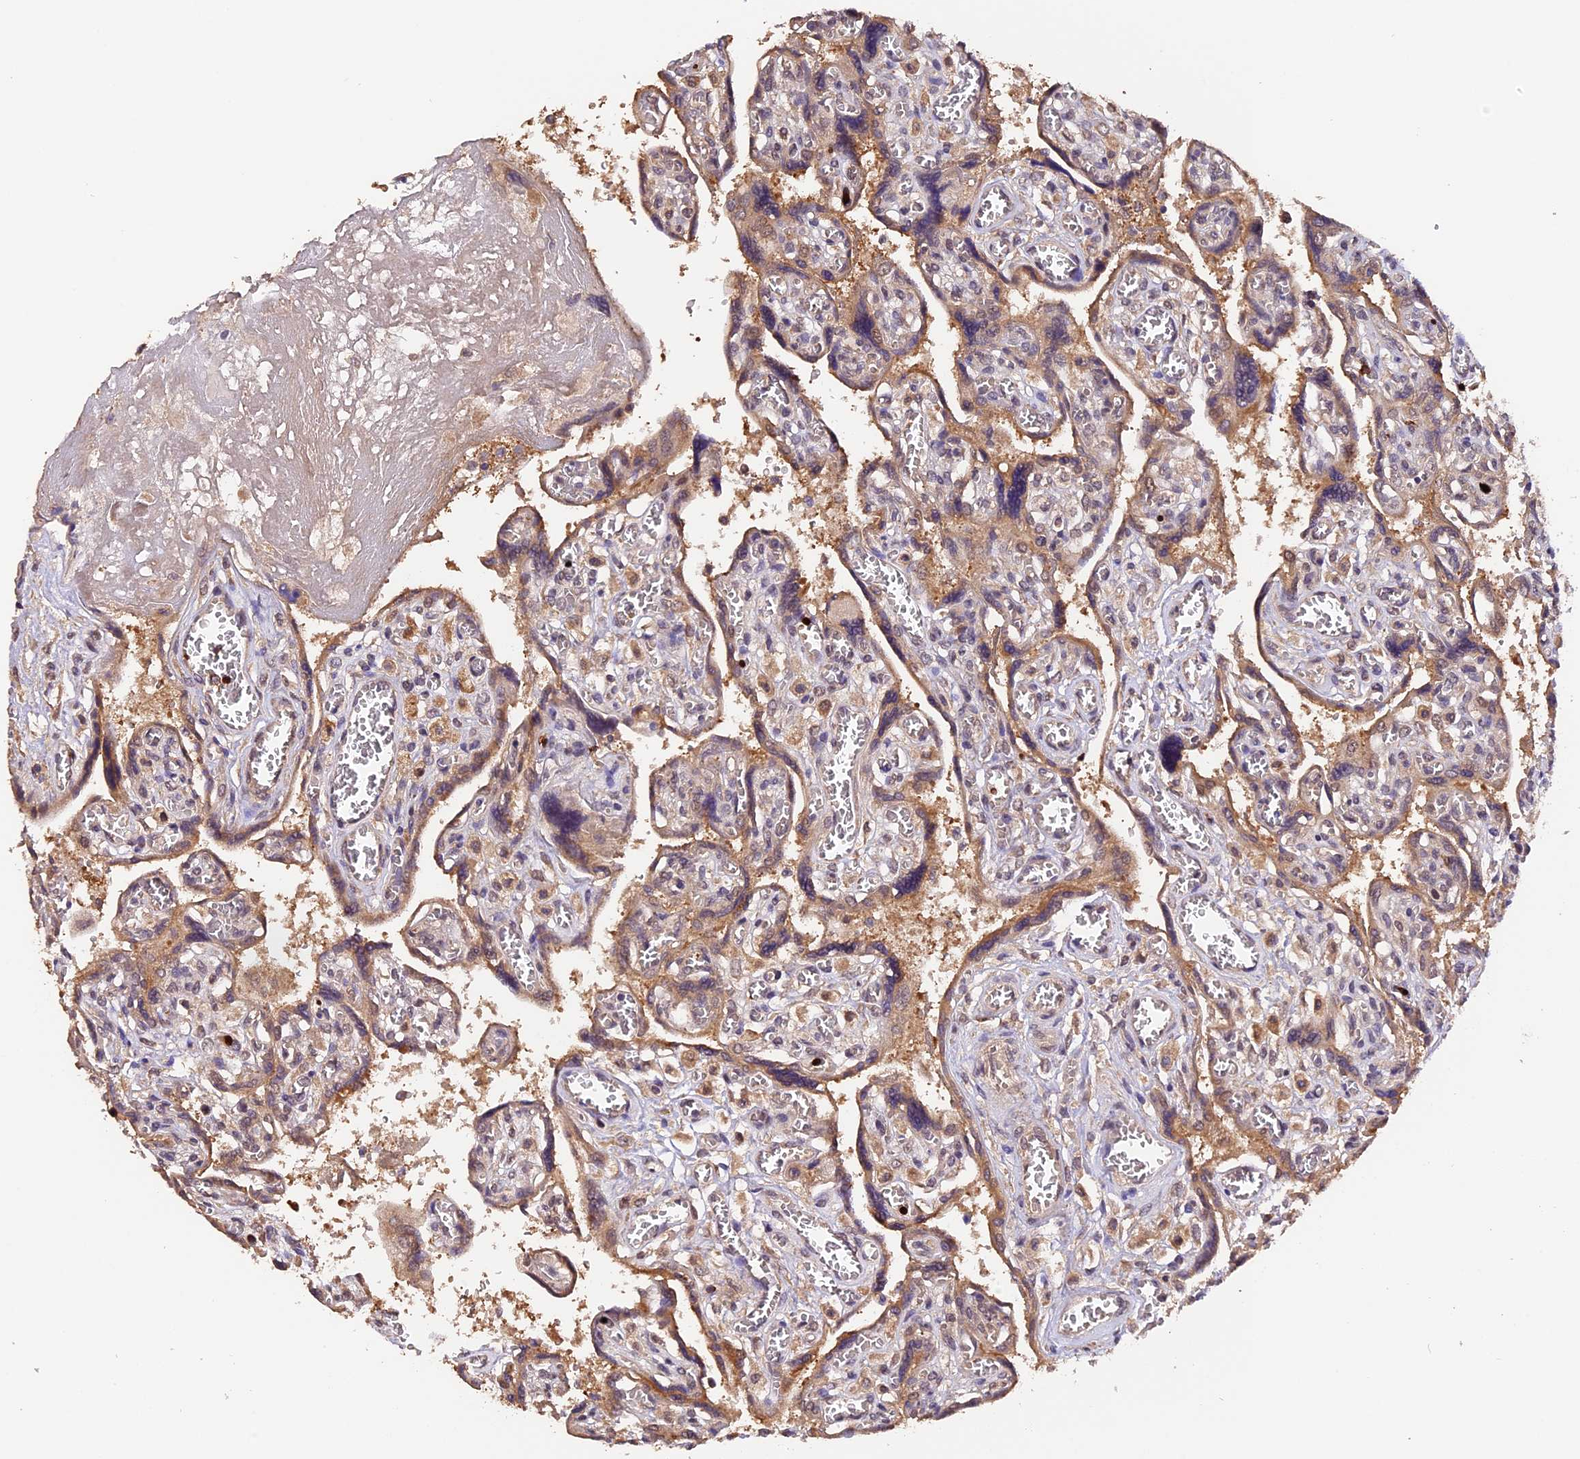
{"staining": {"intensity": "moderate", "quantity": ">75%", "location": "cytoplasmic/membranous"}, "tissue": "placenta", "cell_type": "Trophoblastic cells", "image_type": "normal", "snomed": [{"axis": "morphology", "description": "Normal tissue, NOS"}, {"axis": "topography", "description": "Placenta"}], "caption": "An immunohistochemistry histopathology image of unremarkable tissue is shown. Protein staining in brown highlights moderate cytoplasmic/membranous positivity in placenta within trophoblastic cells. Ihc stains the protein of interest in brown and the nuclei are stained blue.", "gene": "TRMT1", "patient": {"sex": "female", "age": 39}}